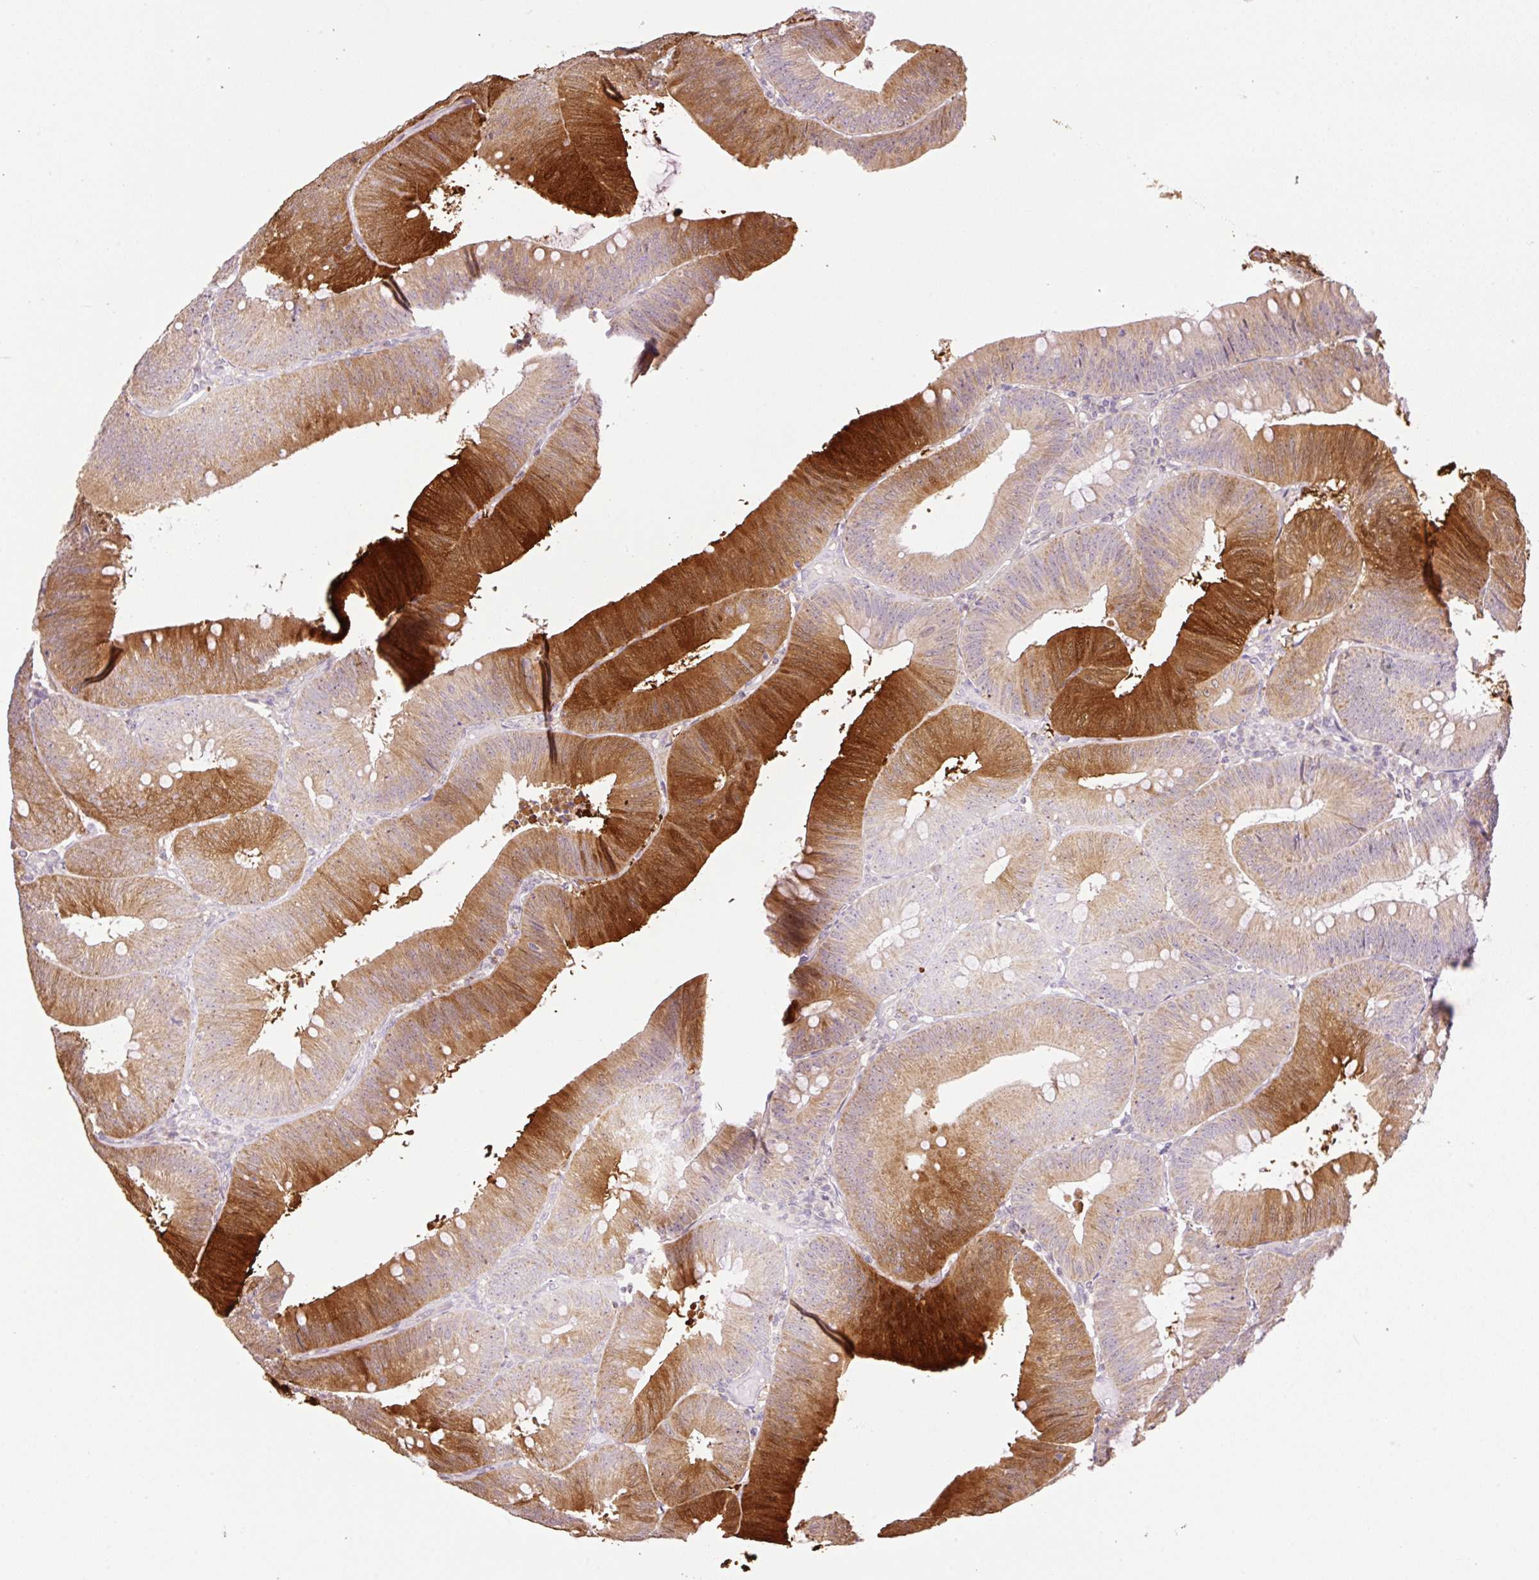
{"staining": {"intensity": "strong", "quantity": "25%-75%", "location": "cytoplasmic/membranous"}, "tissue": "colorectal cancer", "cell_type": "Tumor cells", "image_type": "cancer", "snomed": [{"axis": "morphology", "description": "Adenocarcinoma, NOS"}, {"axis": "topography", "description": "Colon"}], "caption": "Colorectal cancer (adenocarcinoma) stained with a brown dye exhibits strong cytoplasmic/membranous positive expression in about 25%-75% of tumor cells.", "gene": "ZNF394", "patient": {"sex": "male", "age": 84}}